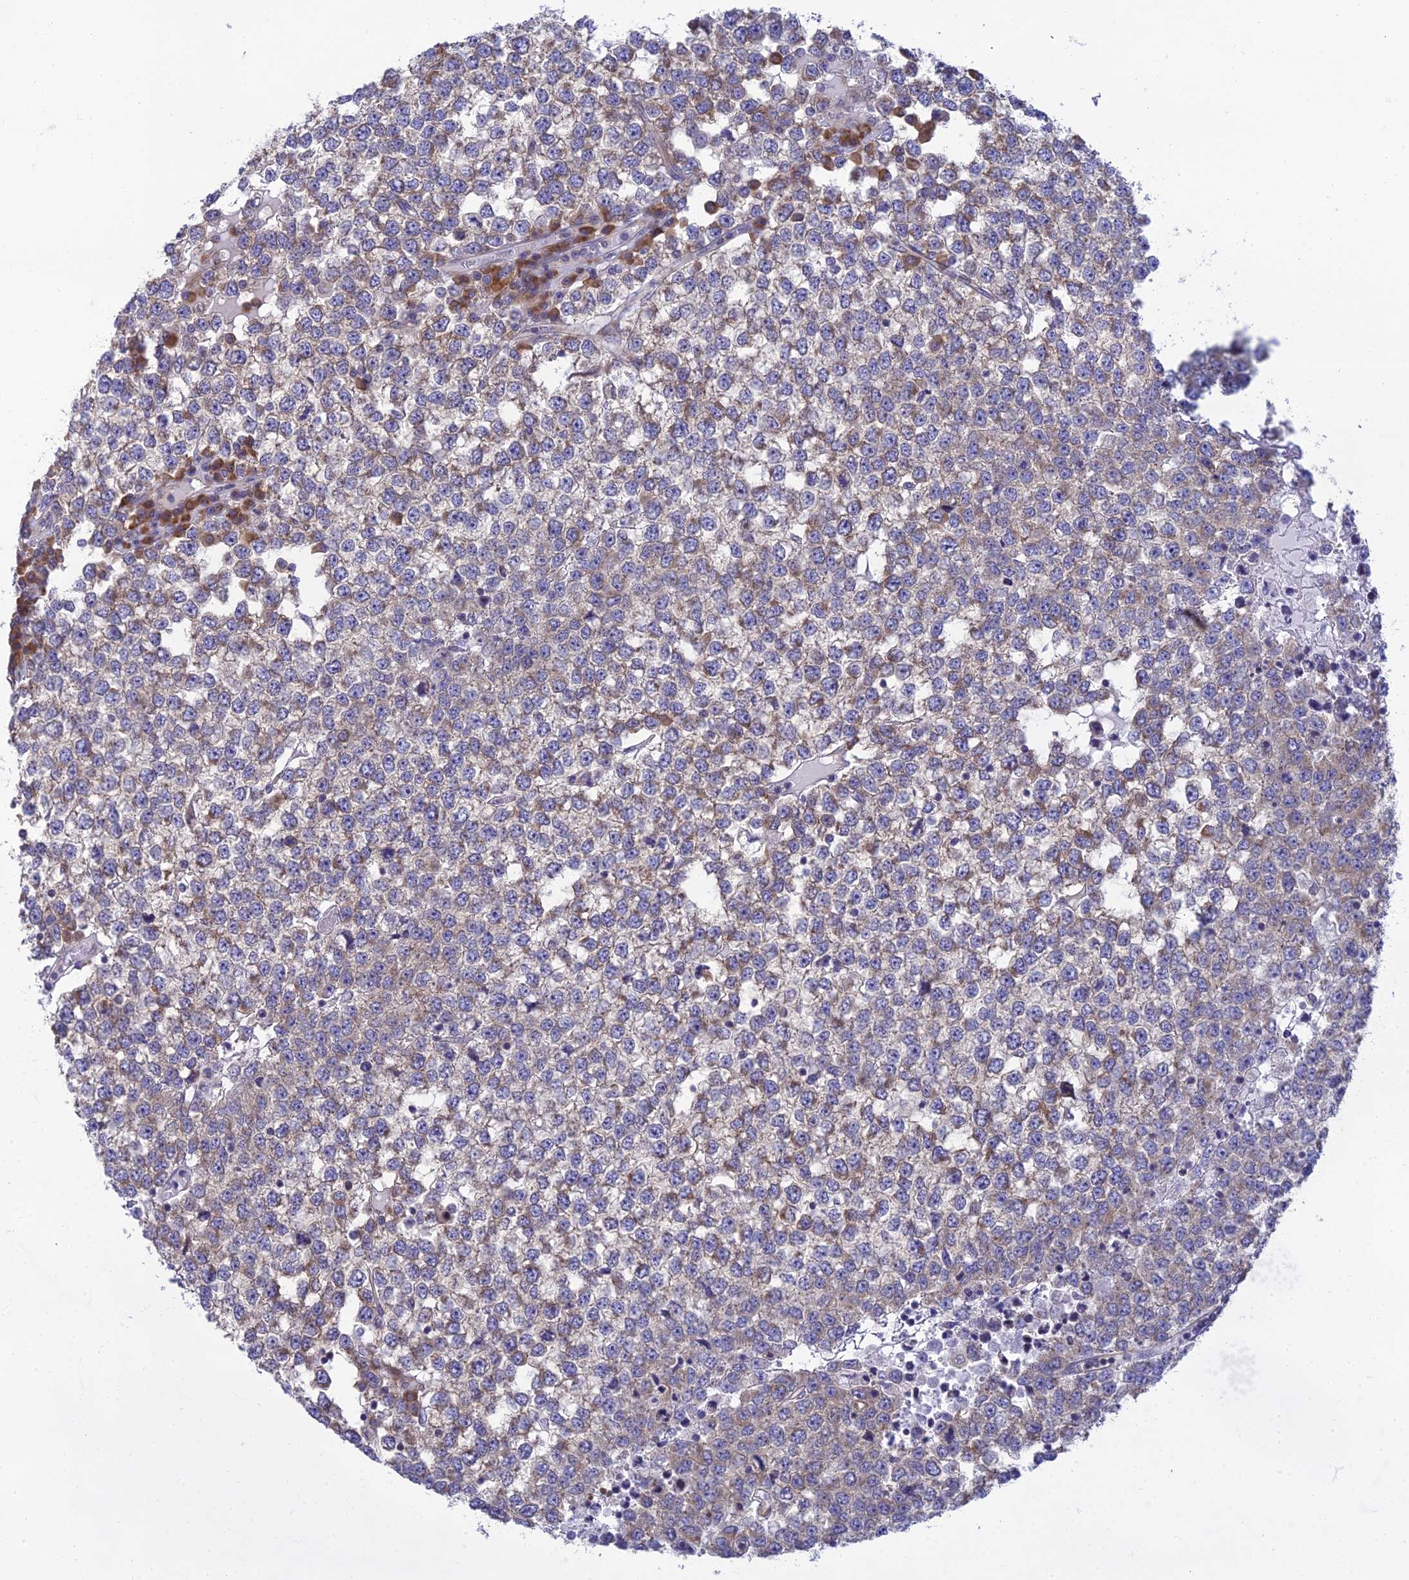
{"staining": {"intensity": "weak", "quantity": "25%-75%", "location": "cytoplasmic/membranous"}, "tissue": "testis cancer", "cell_type": "Tumor cells", "image_type": "cancer", "snomed": [{"axis": "morphology", "description": "Seminoma, NOS"}, {"axis": "topography", "description": "Testis"}], "caption": "A micrograph showing weak cytoplasmic/membranous staining in approximately 25%-75% of tumor cells in testis cancer (seminoma), as visualized by brown immunohistochemical staining.", "gene": "CLCN7", "patient": {"sex": "male", "age": 65}}